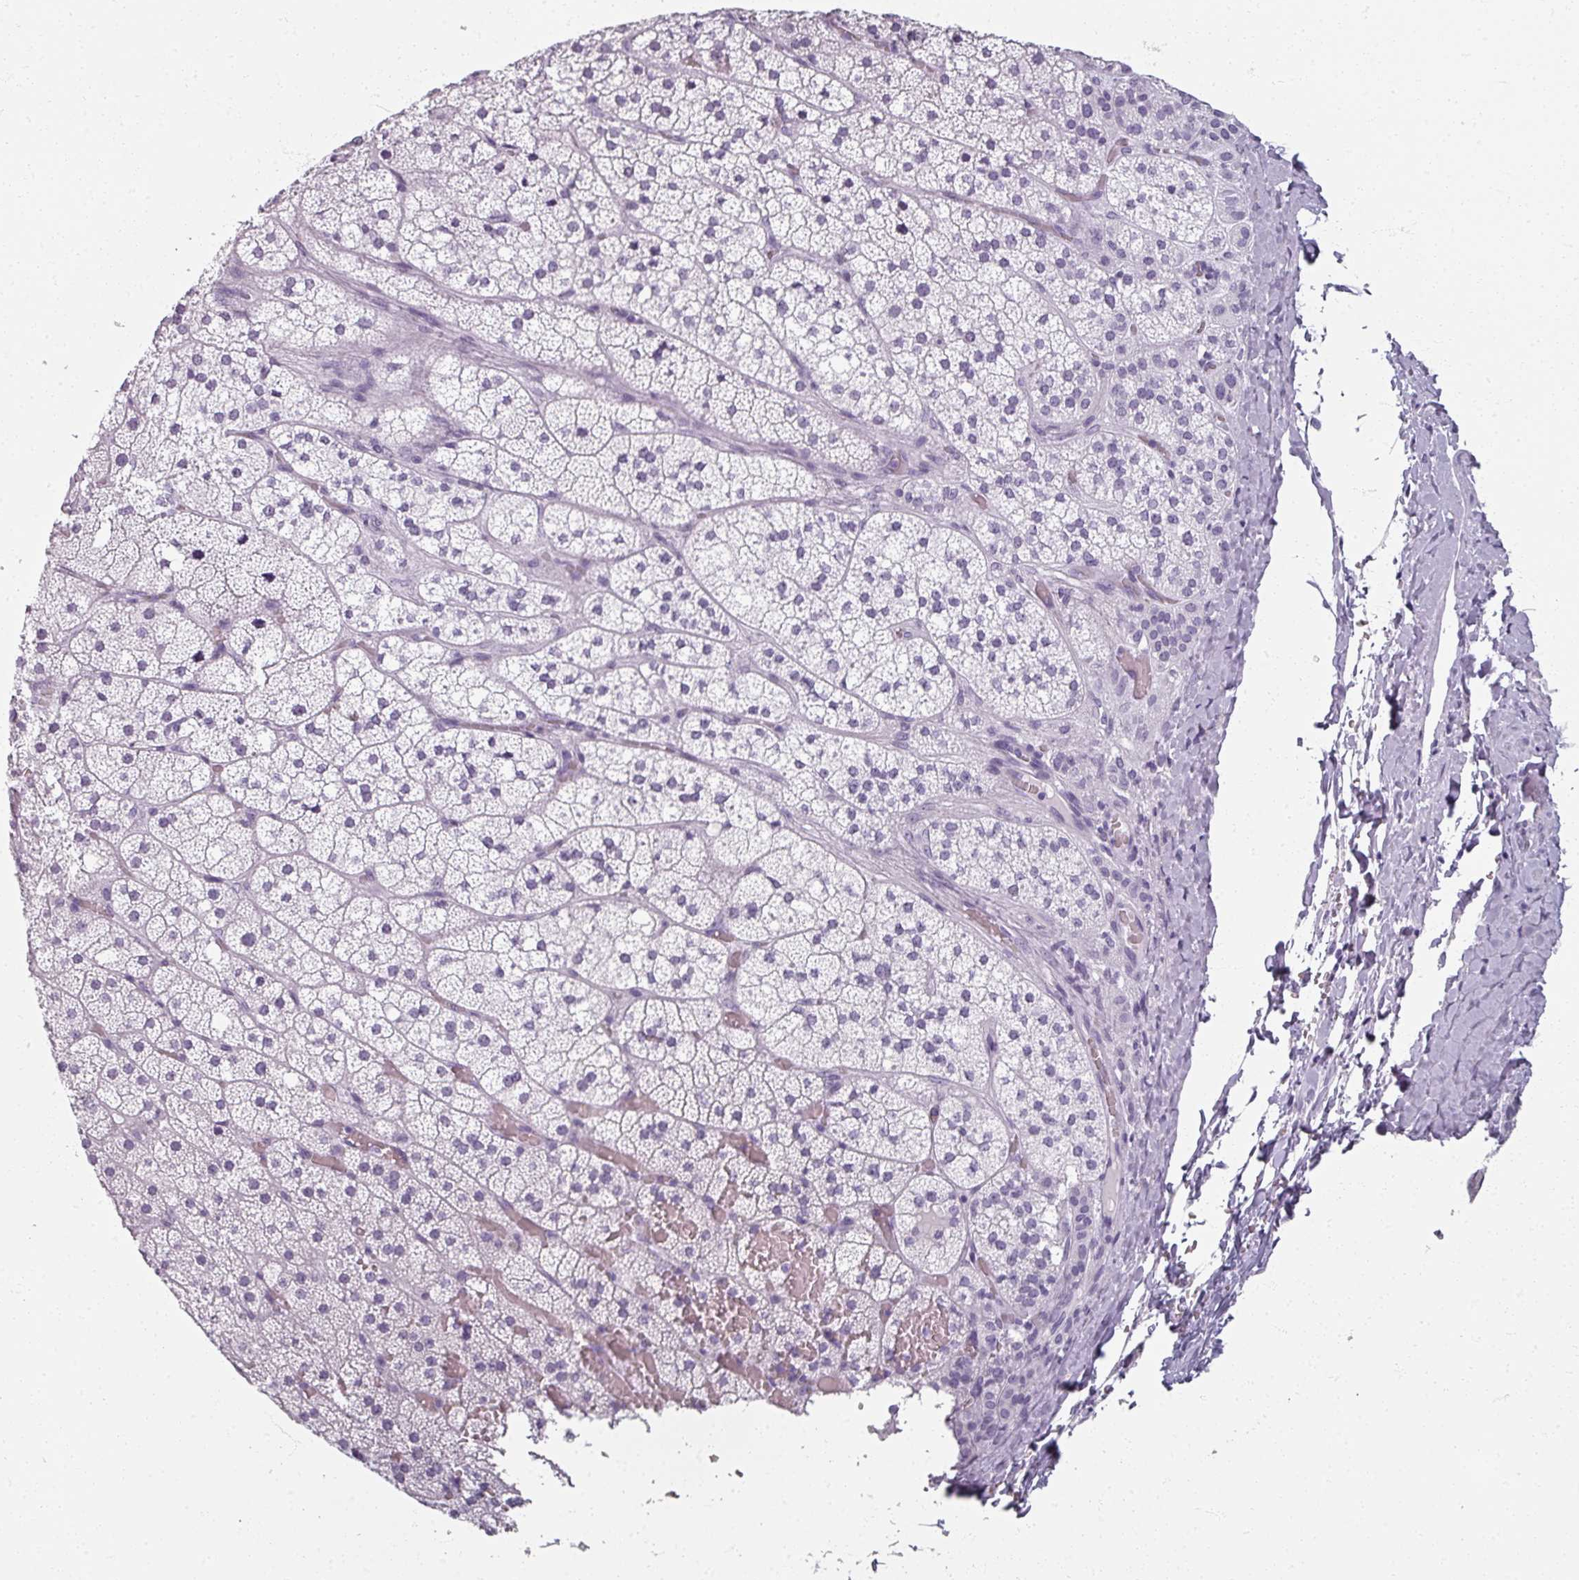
{"staining": {"intensity": "negative", "quantity": "none", "location": "none"}, "tissue": "adrenal gland", "cell_type": "Glandular cells", "image_type": "normal", "snomed": [{"axis": "morphology", "description": "Normal tissue, NOS"}, {"axis": "topography", "description": "Adrenal gland"}], "caption": "An IHC micrograph of unremarkable adrenal gland is shown. There is no staining in glandular cells of adrenal gland. (DAB IHC, high magnification).", "gene": "REG3A", "patient": {"sex": "male", "age": 53}}